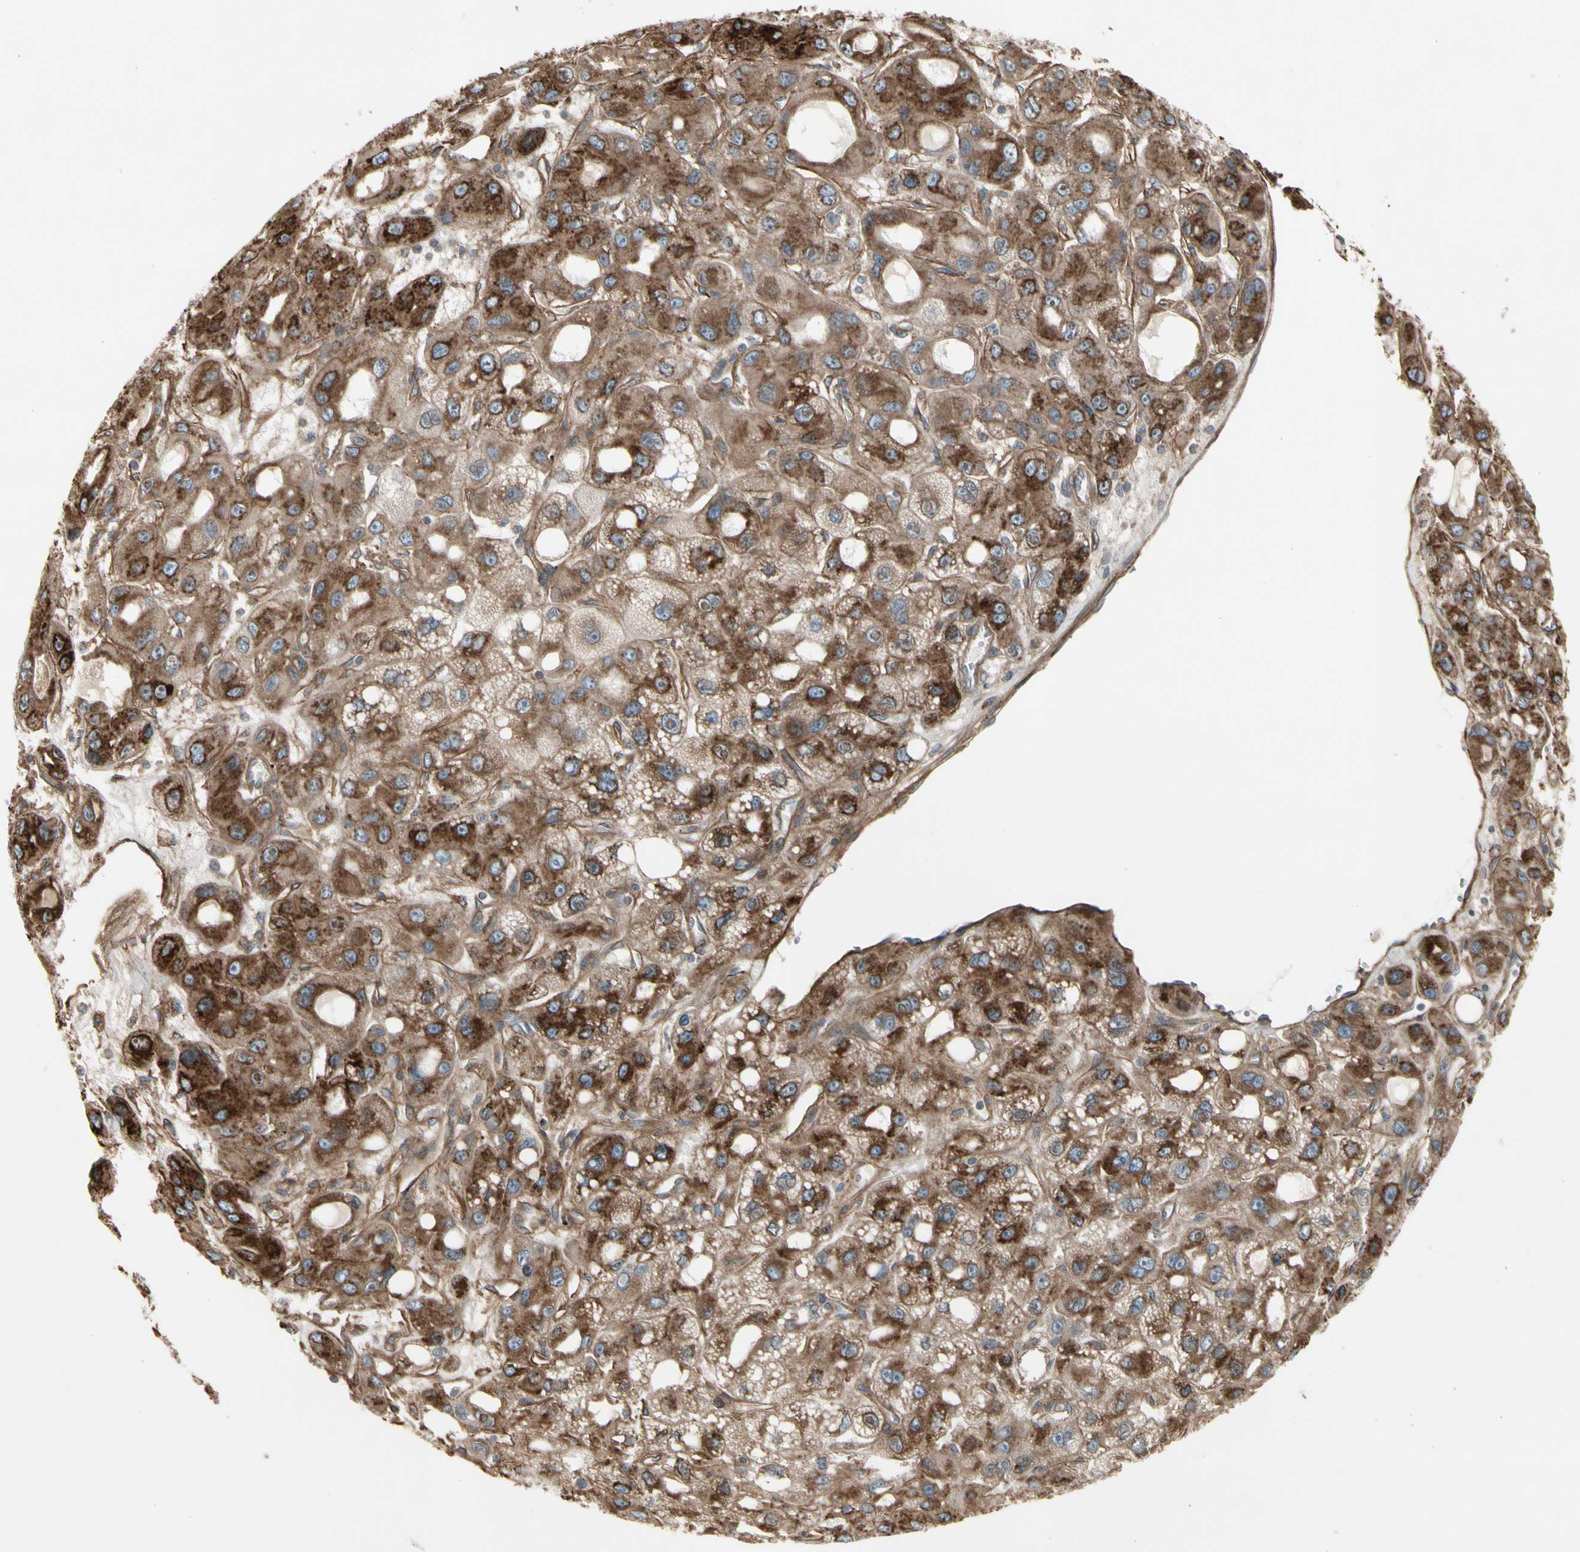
{"staining": {"intensity": "strong", "quantity": ">75%", "location": "cytoplasmic/membranous"}, "tissue": "liver cancer", "cell_type": "Tumor cells", "image_type": "cancer", "snomed": [{"axis": "morphology", "description": "Carcinoma, Hepatocellular, NOS"}, {"axis": "topography", "description": "Liver"}], "caption": "Strong cytoplasmic/membranous protein positivity is seen in approximately >75% of tumor cells in liver cancer (hepatocellular carcinoma).", "gene": "SLC39A9", "patient": {"sex": "male", "age": 55}}